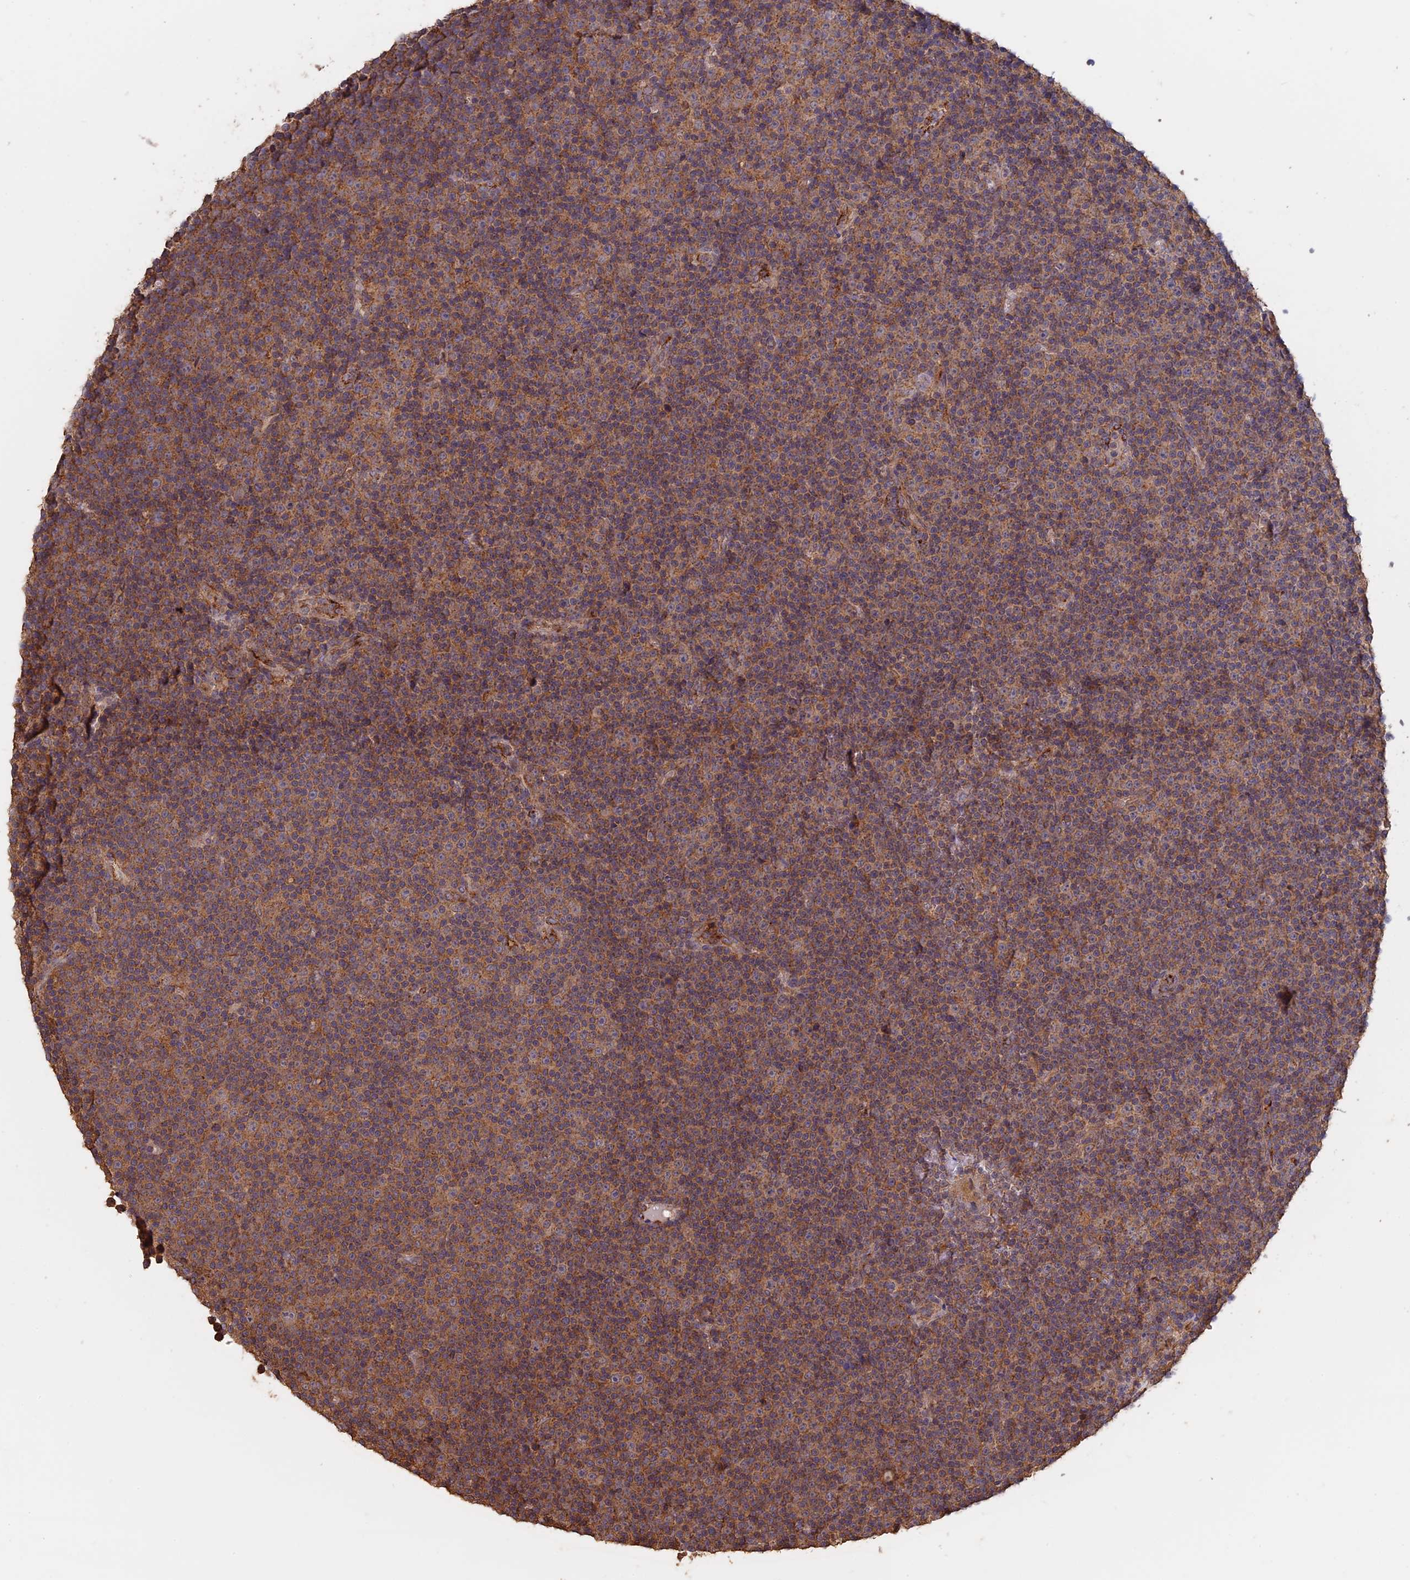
{"staining": {"intensity": "weak", "quantity": ">75%", "location": "cytoplasmic/membranous"}, "tissue": "lymphoma", "cell_type": "Tumor cells", "image_type": "cancer", "snomed": [{"axis": "morphology", "description": "Malignant lymphoma, non-Hodgkin's type, Low grade"}, {"axis": "topography", "description": "Lymph node"}], "caption": "A micrograph of human malignant lymphoma, non-Hodgkin's type (low-grade) stained for a protein reveals weak cytoplasmic/membranous brown staining in tumor cells.", "gene": "PIGQ", "patient": {"sex": "female", "age": 67}}